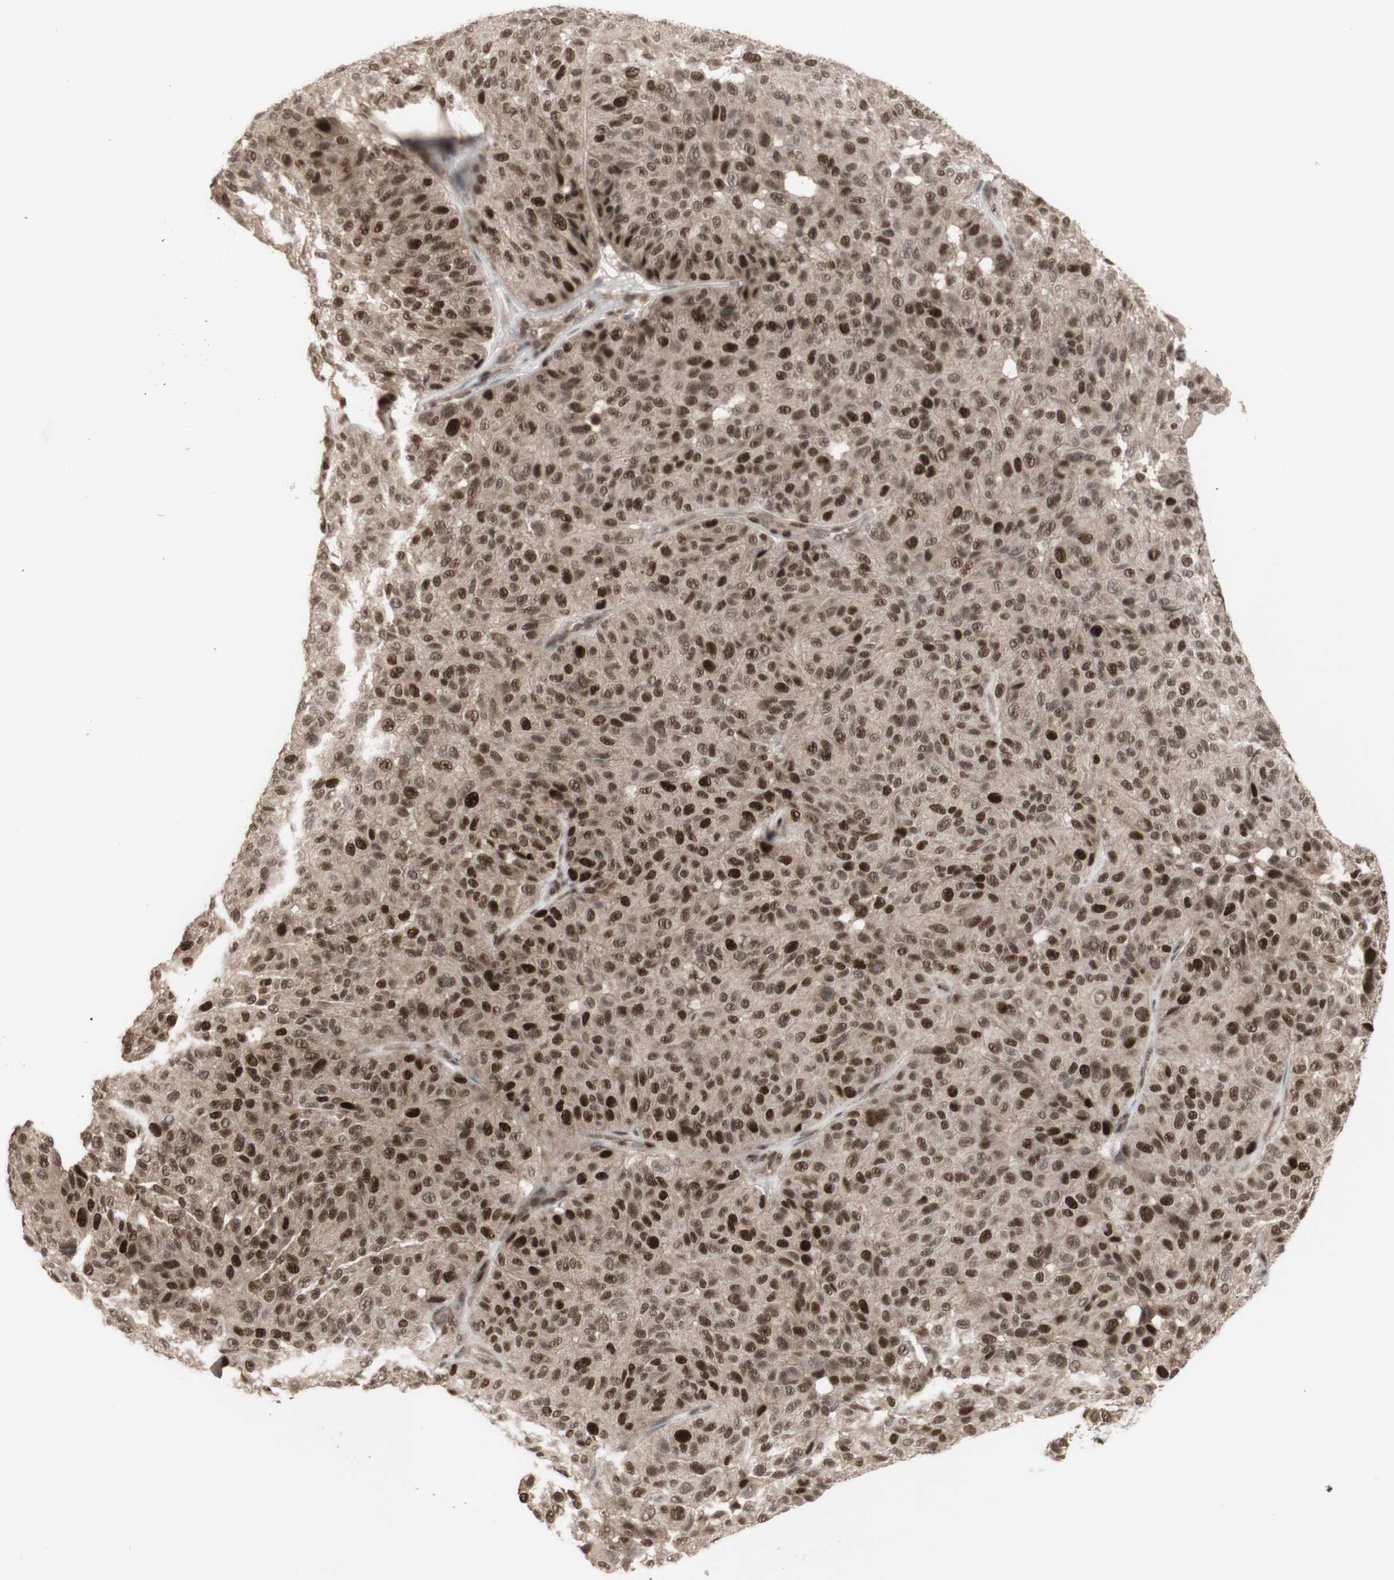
{"staining": {"intensity": "strong", "quantity": ">75%", "location": "cytoplasmic/membranous,nuclear"}, "tissue": "melanoma", "cell_type": "Tumor cells", "image_type": "cancer", "snomed": [{"axis": "morphology", "description": "Malignant melanoma, NOS"}, {"axis": "topography", "description": "Skin"}], "caption": "Immunohistochemistry (IHC) photomicrograph of neoplastic tissue: malignant melanoma stained using immunohistochemistry (IHC) reveals high levels of strong protein expression localized specifically in the cytoplasmic/membranous and nuclear of tumor cells, appearing as a cytoplasmic/membranous and nuclear brown color.", "gene": "MSH6", "patient": {"sex": "female", "age": 46}}